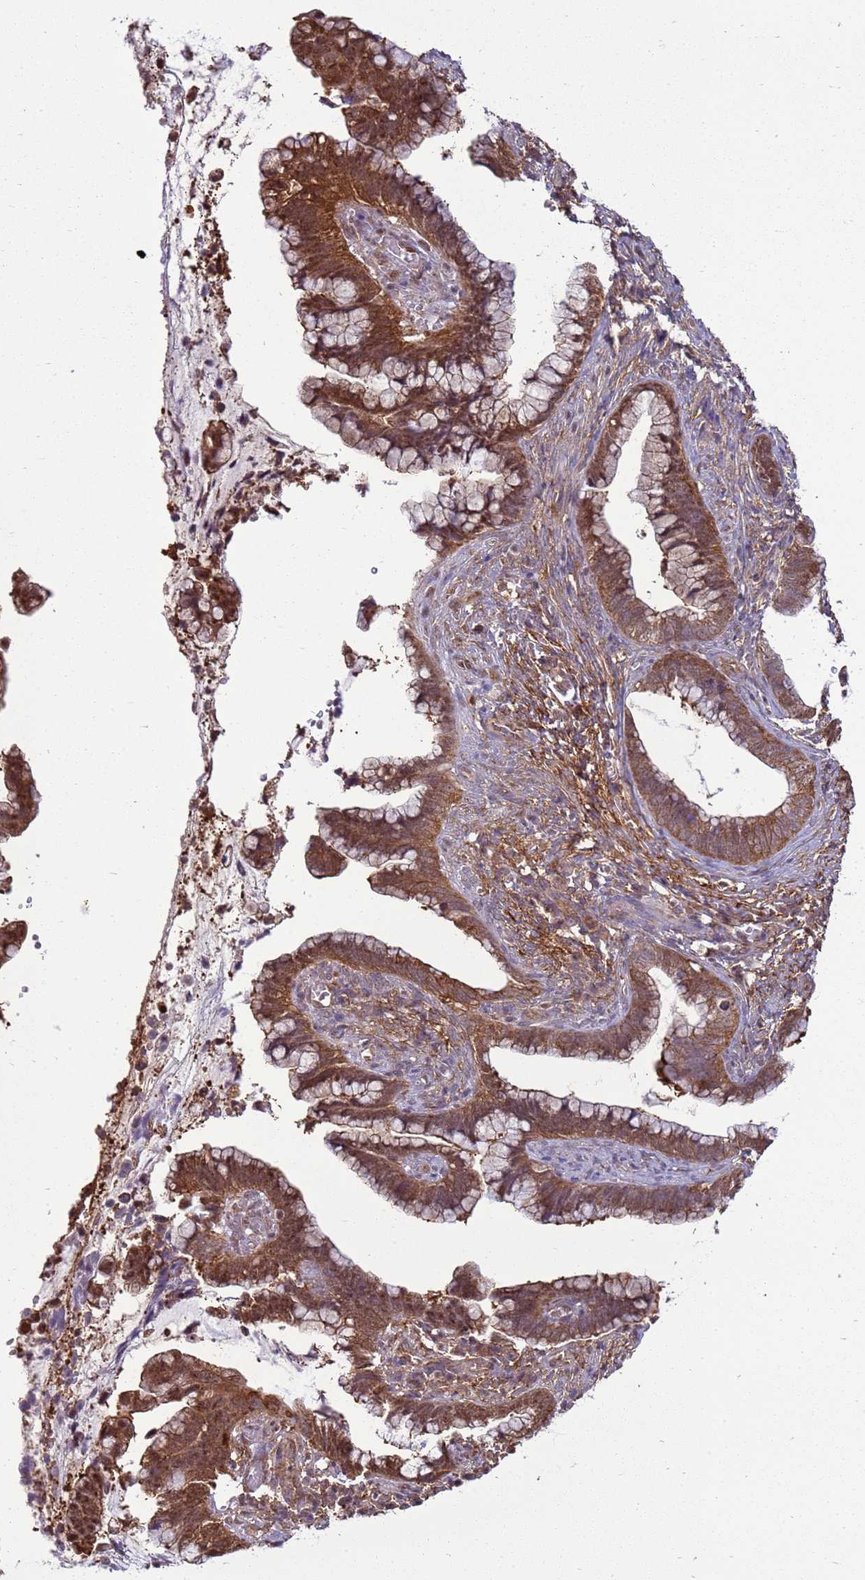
{"staining": {"intensity": "strong", "quantity": ">75%", "location": "cytoplasmic/membranous,nuclear"}, "tissue": "cervical cancer", "cell_type": "Tumor cells", "image_type": "cancer", "snomed": [{"axis": "morphology", "description": "Adenocarcinoma, NOS"}, {"axis": "topography", "description": "Cervix"}], "caption": "Cervical adenocarcinoma tissue shows strong cytoplasmic/membranous and nuclear positivity in approximately >75% of tumor cells, visualized by immunohistochemistry.", "gene": "GABRE", "patient": {"sex": "female", "age": 44}}